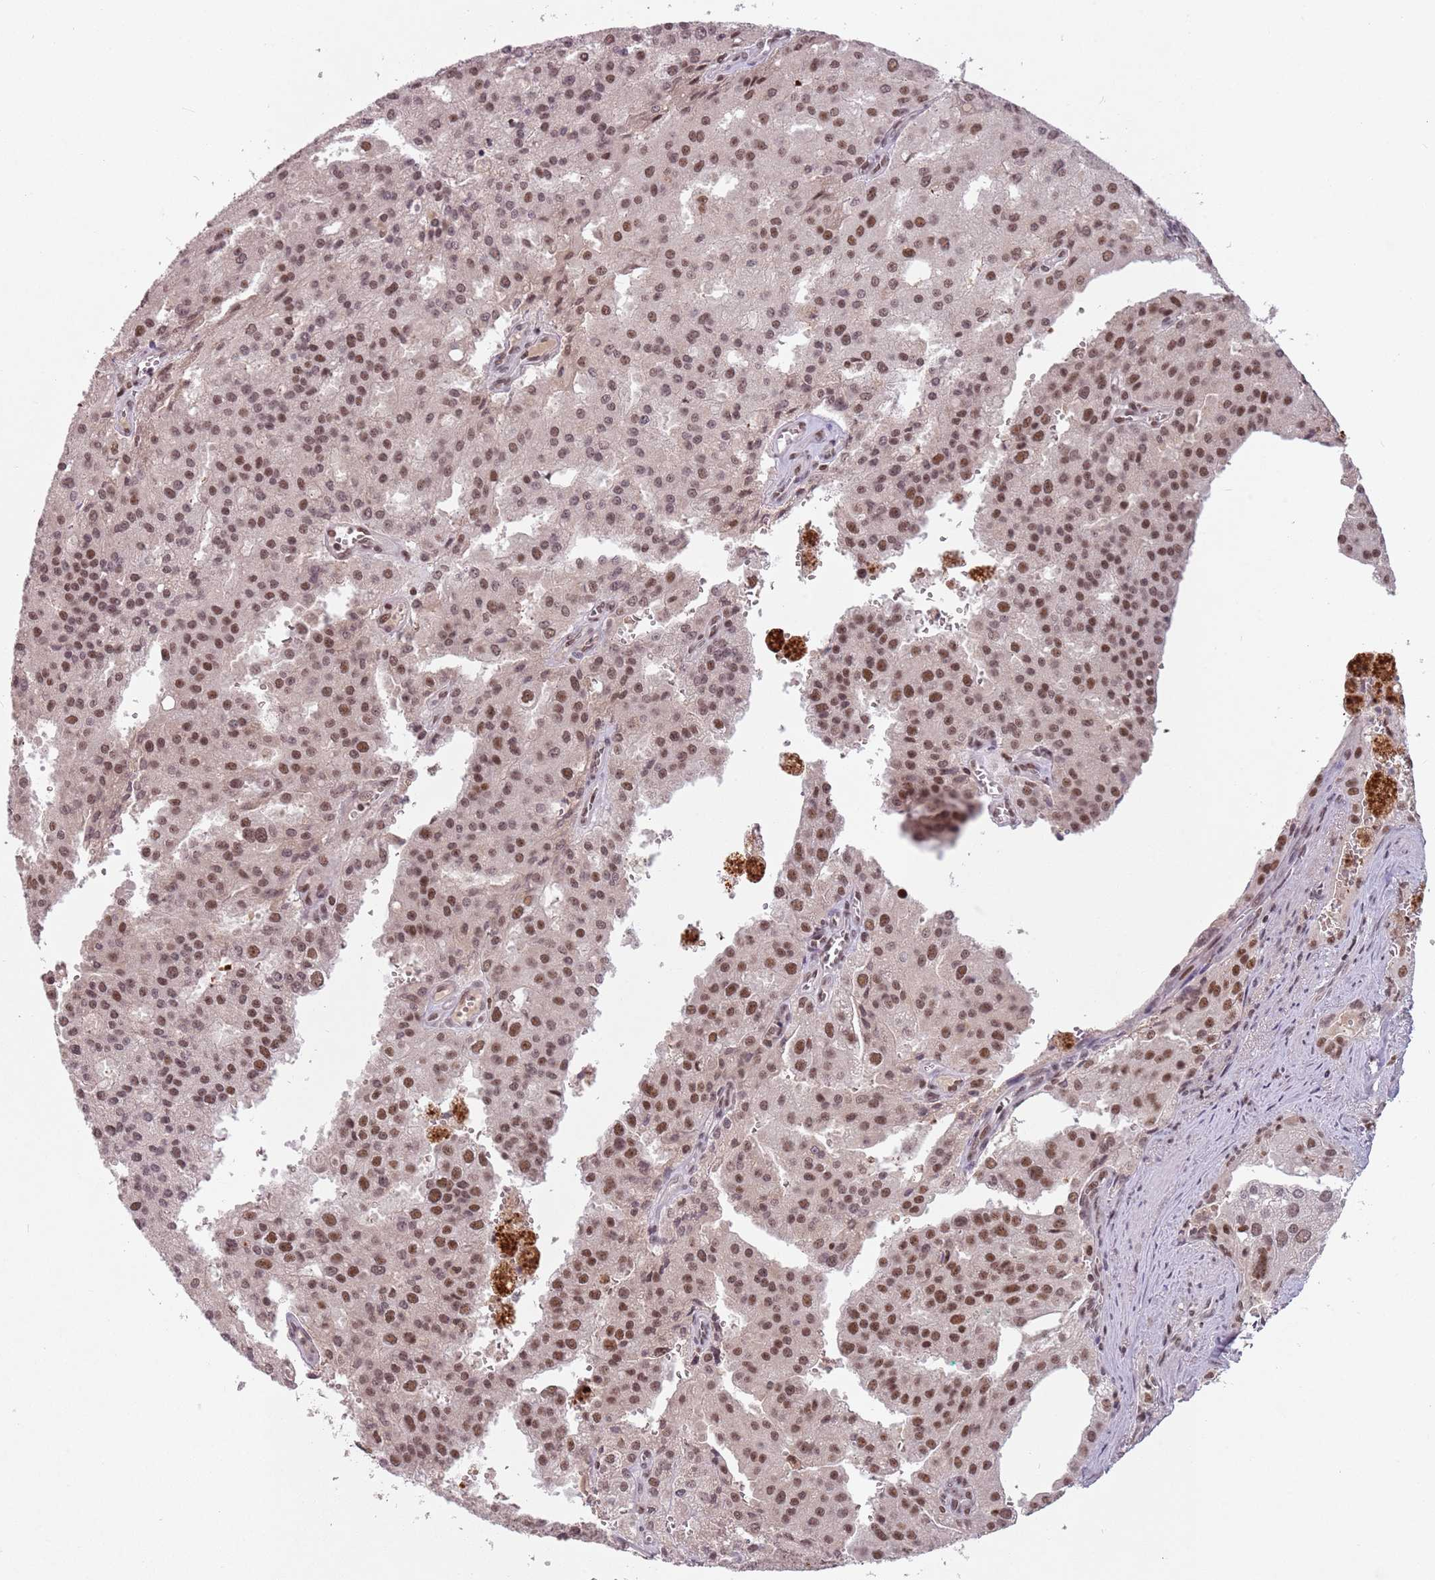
{"staining": {"intensity": "moderate", "quantity": ">75%", "location": "nuclear"}, "tissue": "prostate cancer", "cell_type": "Tumor cells", "image_type": "cancer", "snomed": [{"axis": "morphology", "description": "Adenocarcinoma, High grade"}, {"axis": "topography", "description": "Prostate"}], "caption": "There is medium levels of moderate nuclear expression in tumor cells of prostate cancer (adenocarcinoma (high-grade)), as demonstrated by immunohistochemical staining (brown color).", "gene": "NCBP1", "patient": {"sex": "male", "age": 68}}